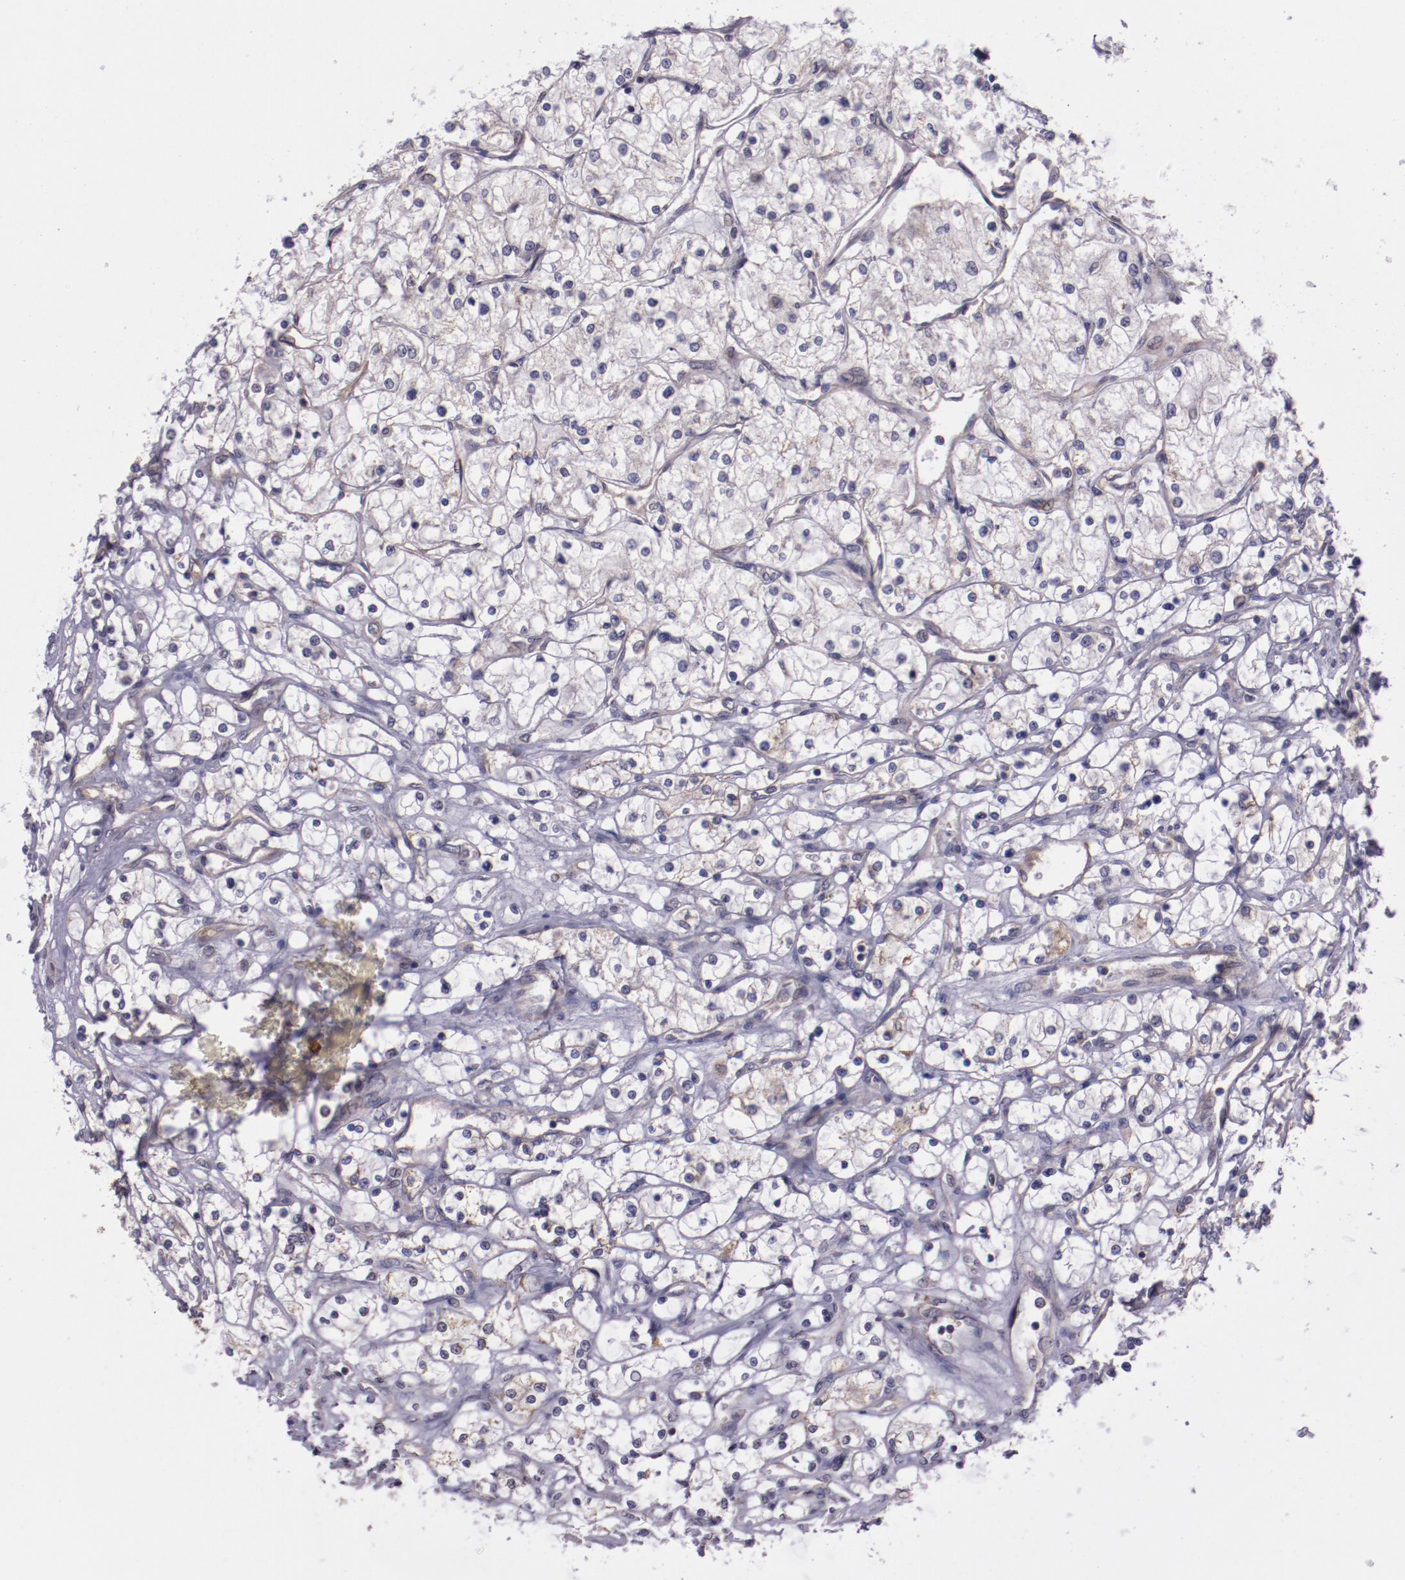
{"staining": {"intensity": "moderate", "quantity": "<25%", "location": "cytoplasmic/membranous"}, "tissue": "renal cancer", "cell_type": "Tumor cells", "image_type": "cancer", "snomed": [{"axis": "morphology", "description": "Adenocarcinoma, NOS"}, {"axis": "topography", "description": "Kidney"}], "caption": "DAB (3,3'-diaminobenzidine) immunohistochemical staining of human renal cancer demonstrates moderate cytoplasmic/membranous protein positivity in about <25% of tumor cells. The protein of interest is stained brown, and the nuclei are stained in blue (DAB (3,3'-diaminobenzidine) IHC with brightfield microscopy, high magnification).", "gene": "LONP1", "patient": {"sex": "male", "age": 61}}